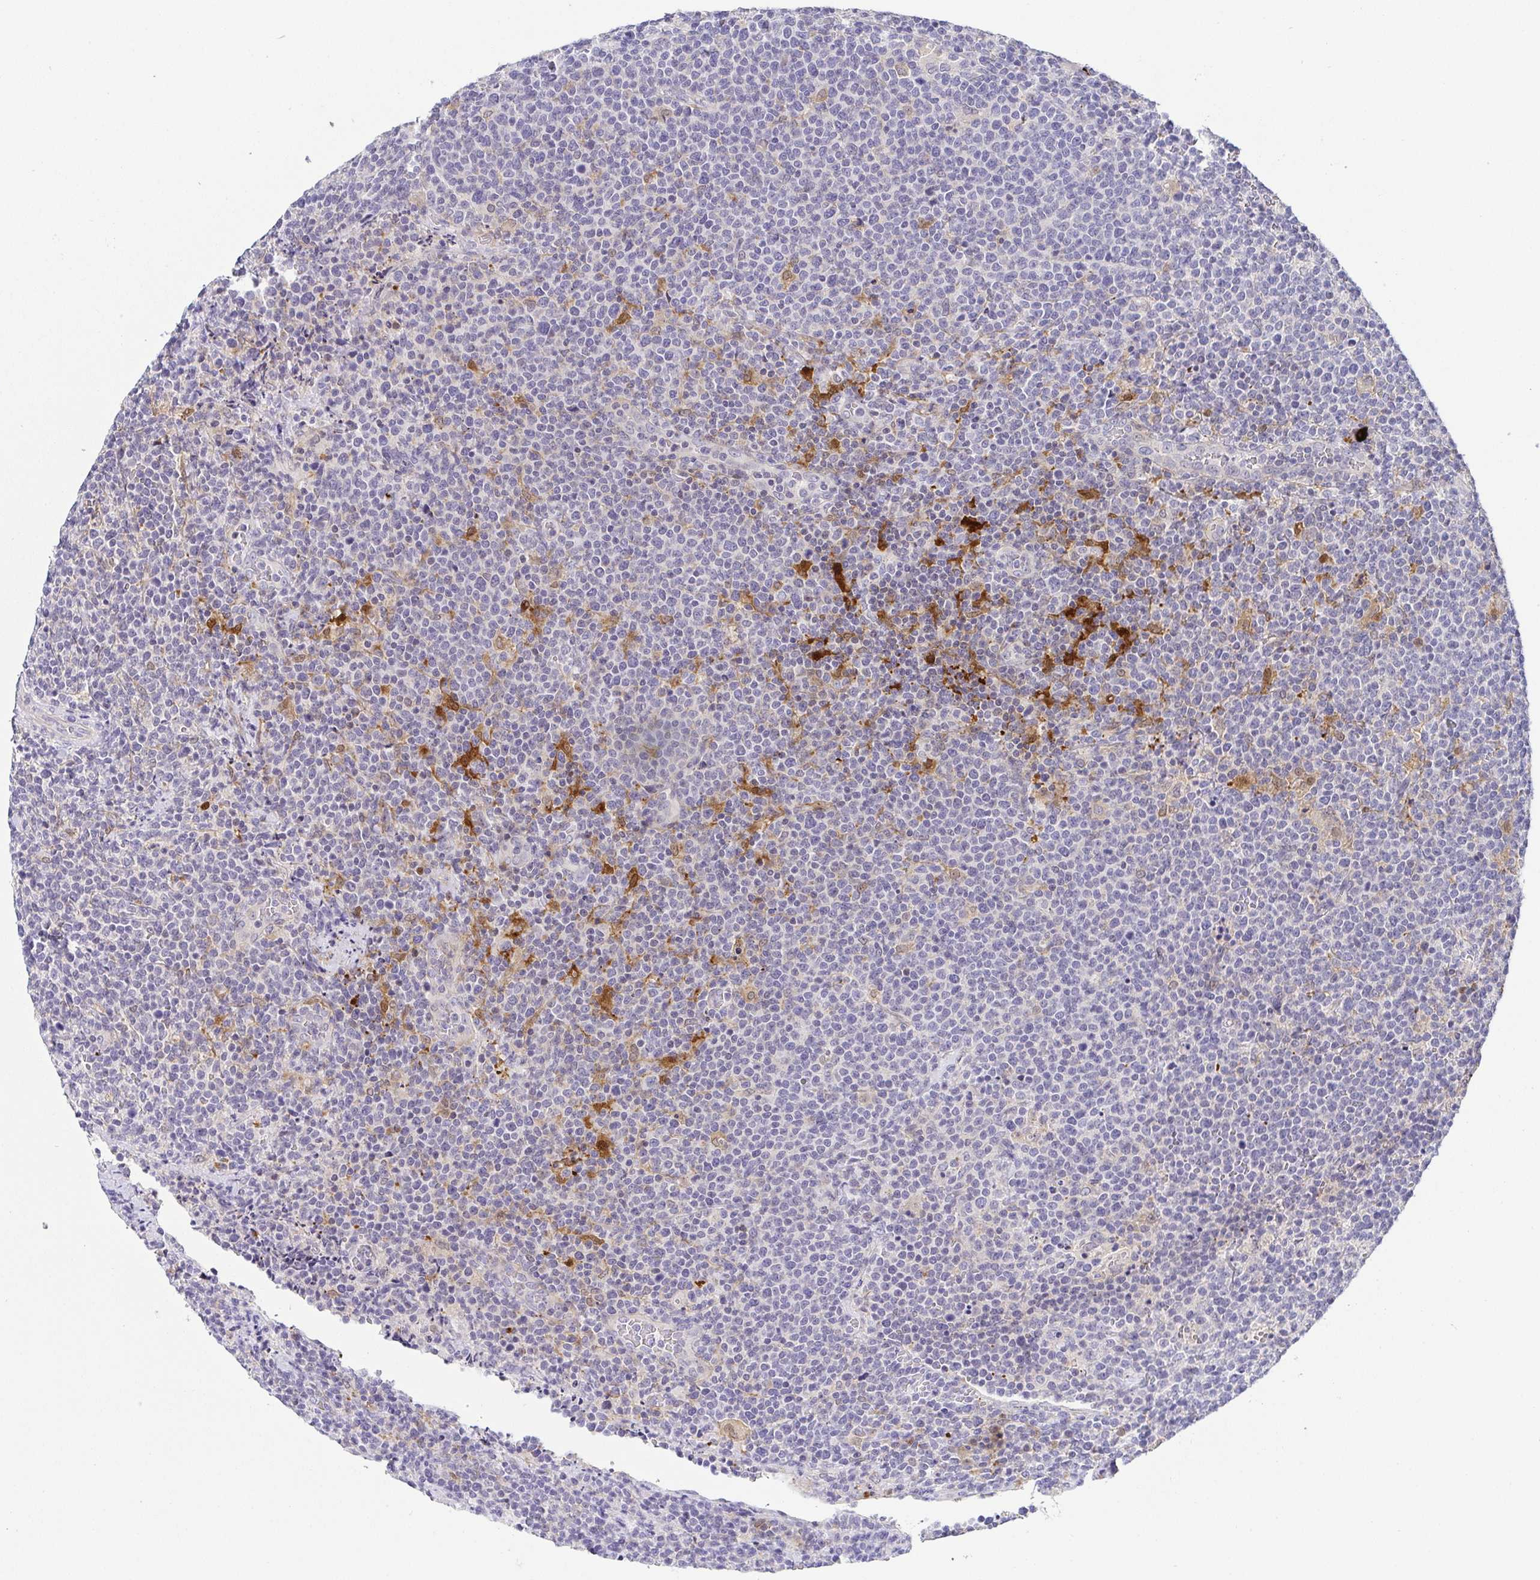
{"staining": {"intensity": "negative", "quantity": "none", "location": "none"}, "tissue": "lymphoma", "cell_type": "Tumor cells", "image_type": "cancer", "snomed": [{"axis": "morphology", "description": "Malignant lymphoma, non-Hodgkin's type, High grade"}, {"axis": "topography", "description": "Lymph node"}], "caption": "The IHC photomicrograph has no significant staining in tumor cells of high-grade malignant lymphoma, non-Hodgkin's type tissue. (Brightfield microscopy of DAB immunohistochemistry at high magnification).", "gene": "RNASE7", "patient": {"sex": "male", "age": 61}}